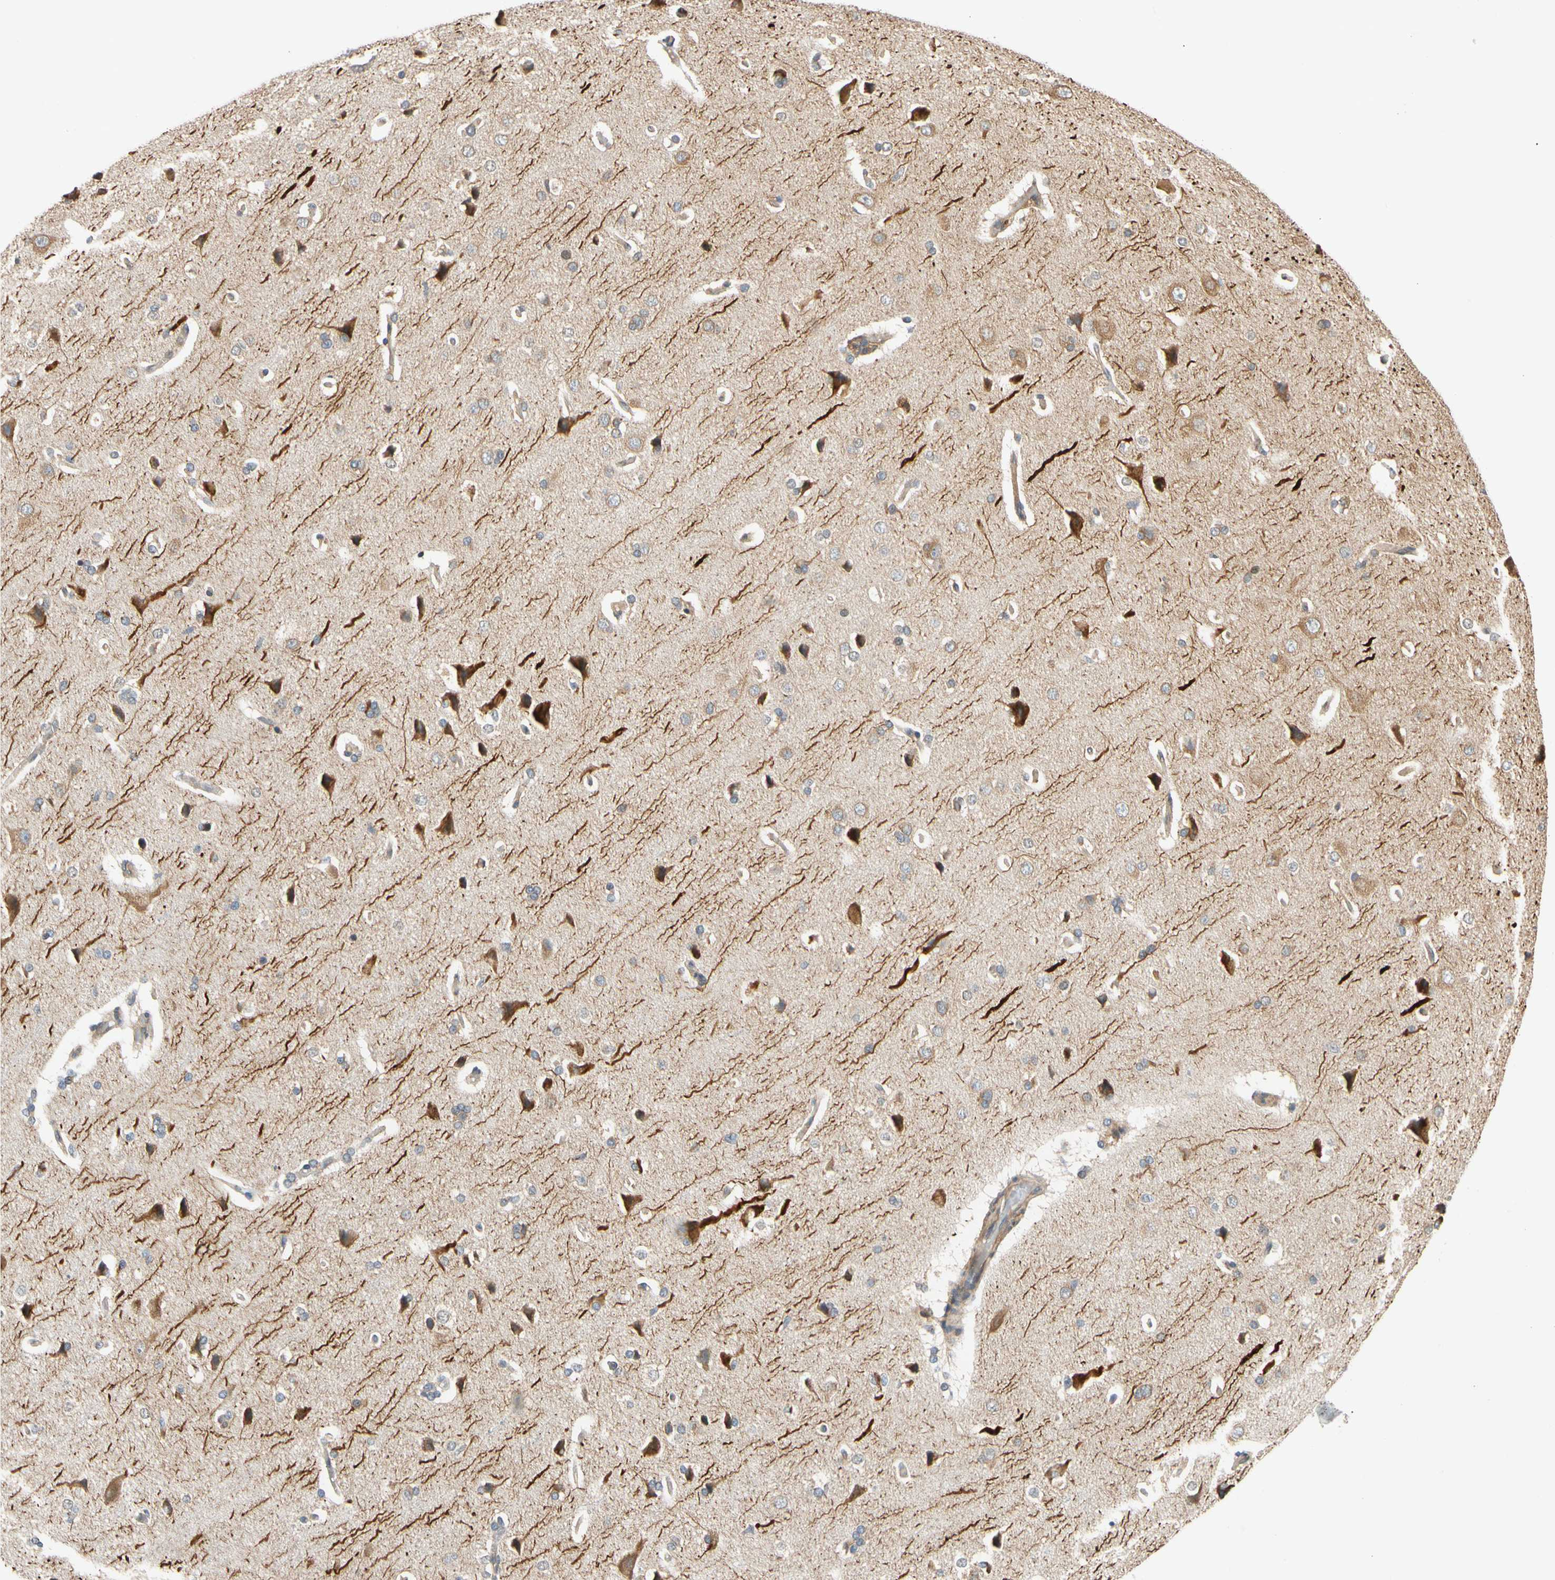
{"staining": {"intensity": "negative", "quantity": "none", "location": "none"}, "tissue": "cerebral cortex", "cell_type": "Endothelial cells", "image_type": "normal", "snomed": [{"axis": "morphology", "description": "Normal tissue, NOS"}, {"axis": "topography", "description": "Cerebral cortex"}], "caption": "The histopathology image exhibits no significant positivity in endothelial cells of cerebral cortex.", "gene": "ANKHD1", "patient": {"sex": "male", "age": 62}}